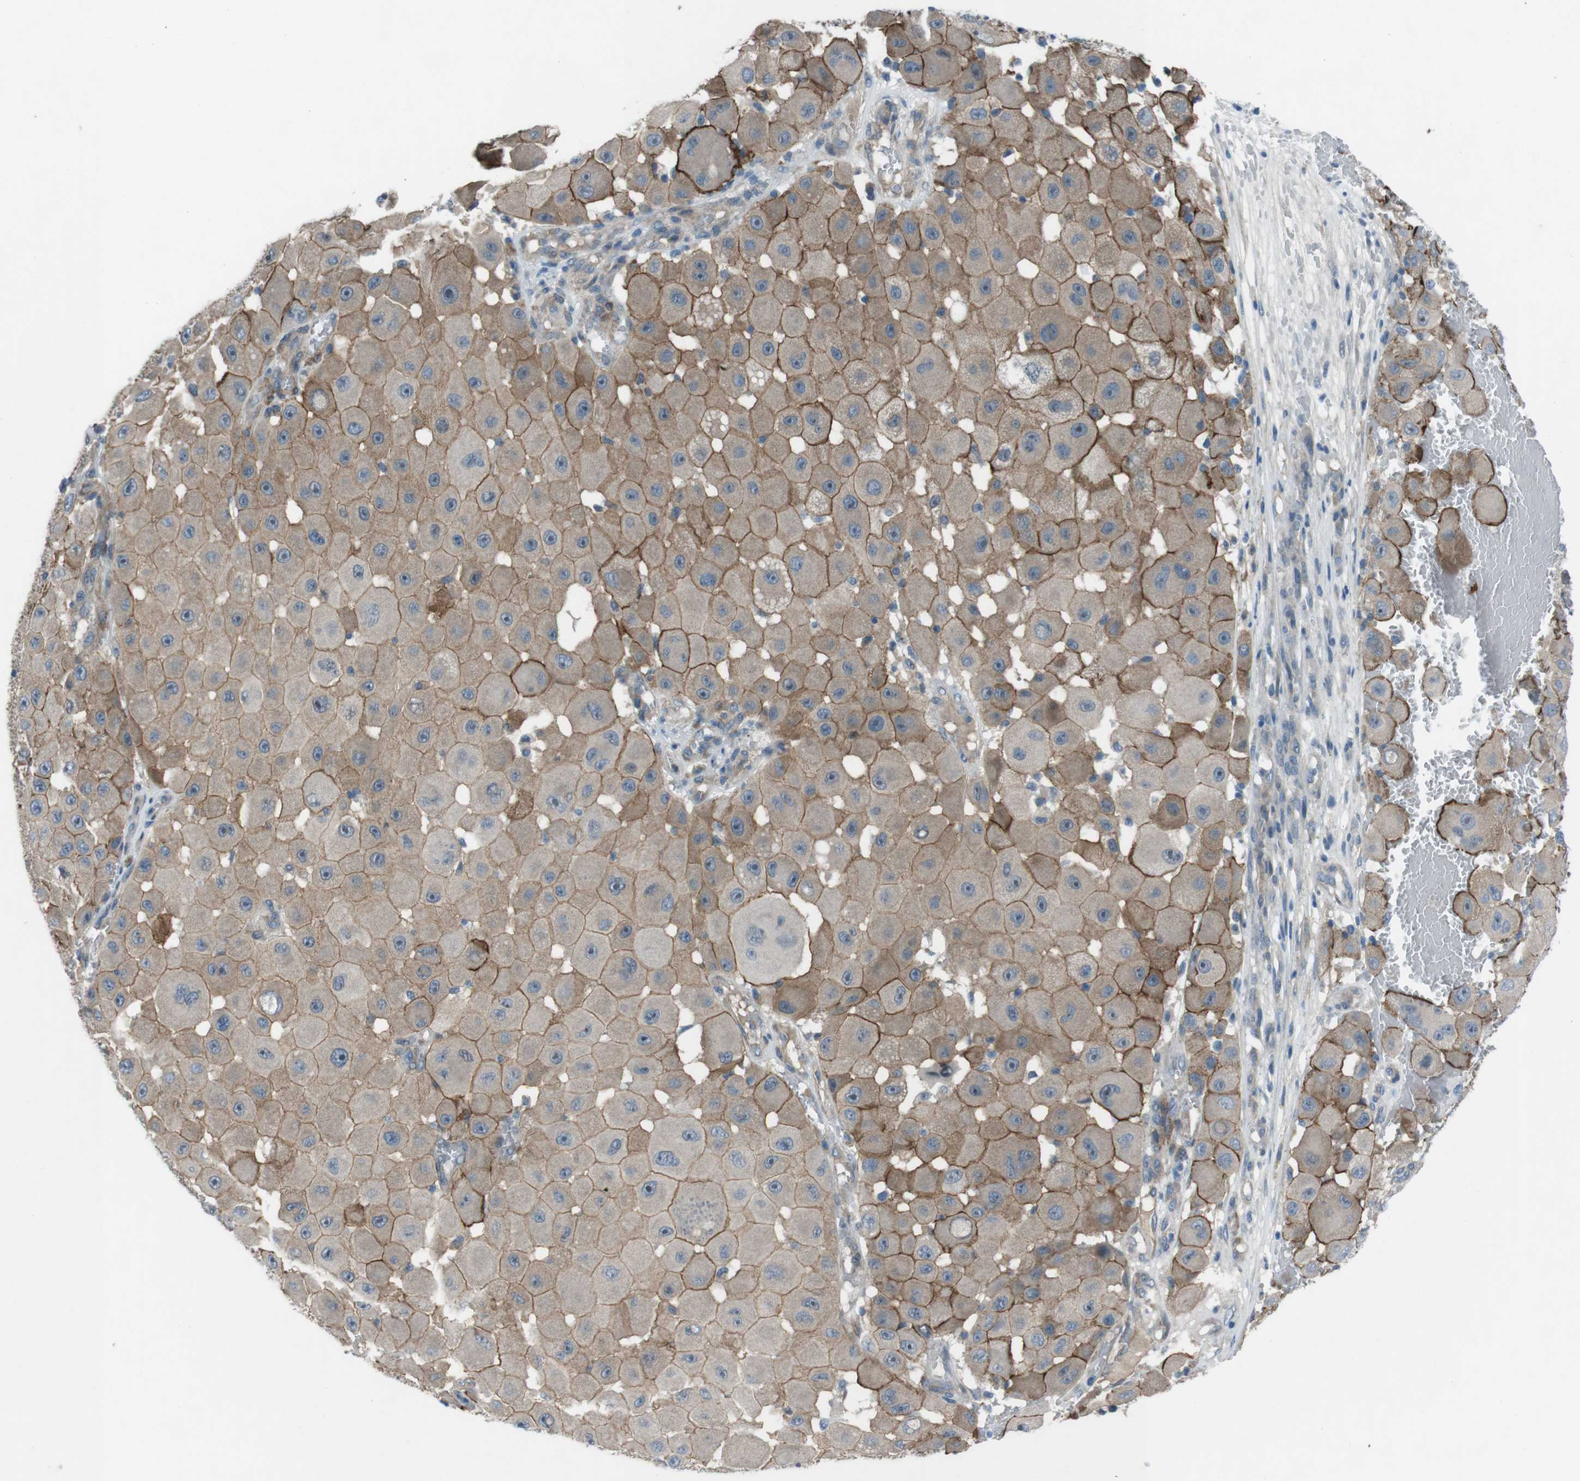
{"staining": {"intensity": "moderate", "quantity": ">75%", "location": "cytoplasmic/membranous"}, "tissue": "melanoma", "cell_type": "Tumor cells", "image_type": "cancer", "snomed": [{"axis": "morphology", "description": "Malignant melanoma, NOS"}, {"axis": "topography", "description": "Skin"}], "caption": "This is a micrograph of IHC staining of malignant melanoma, which shows moderate expression in the cytoplasmic/membranous of tumor cells.", "gene": "ANK2", "patient": {"sex": "female", "age": 81}}